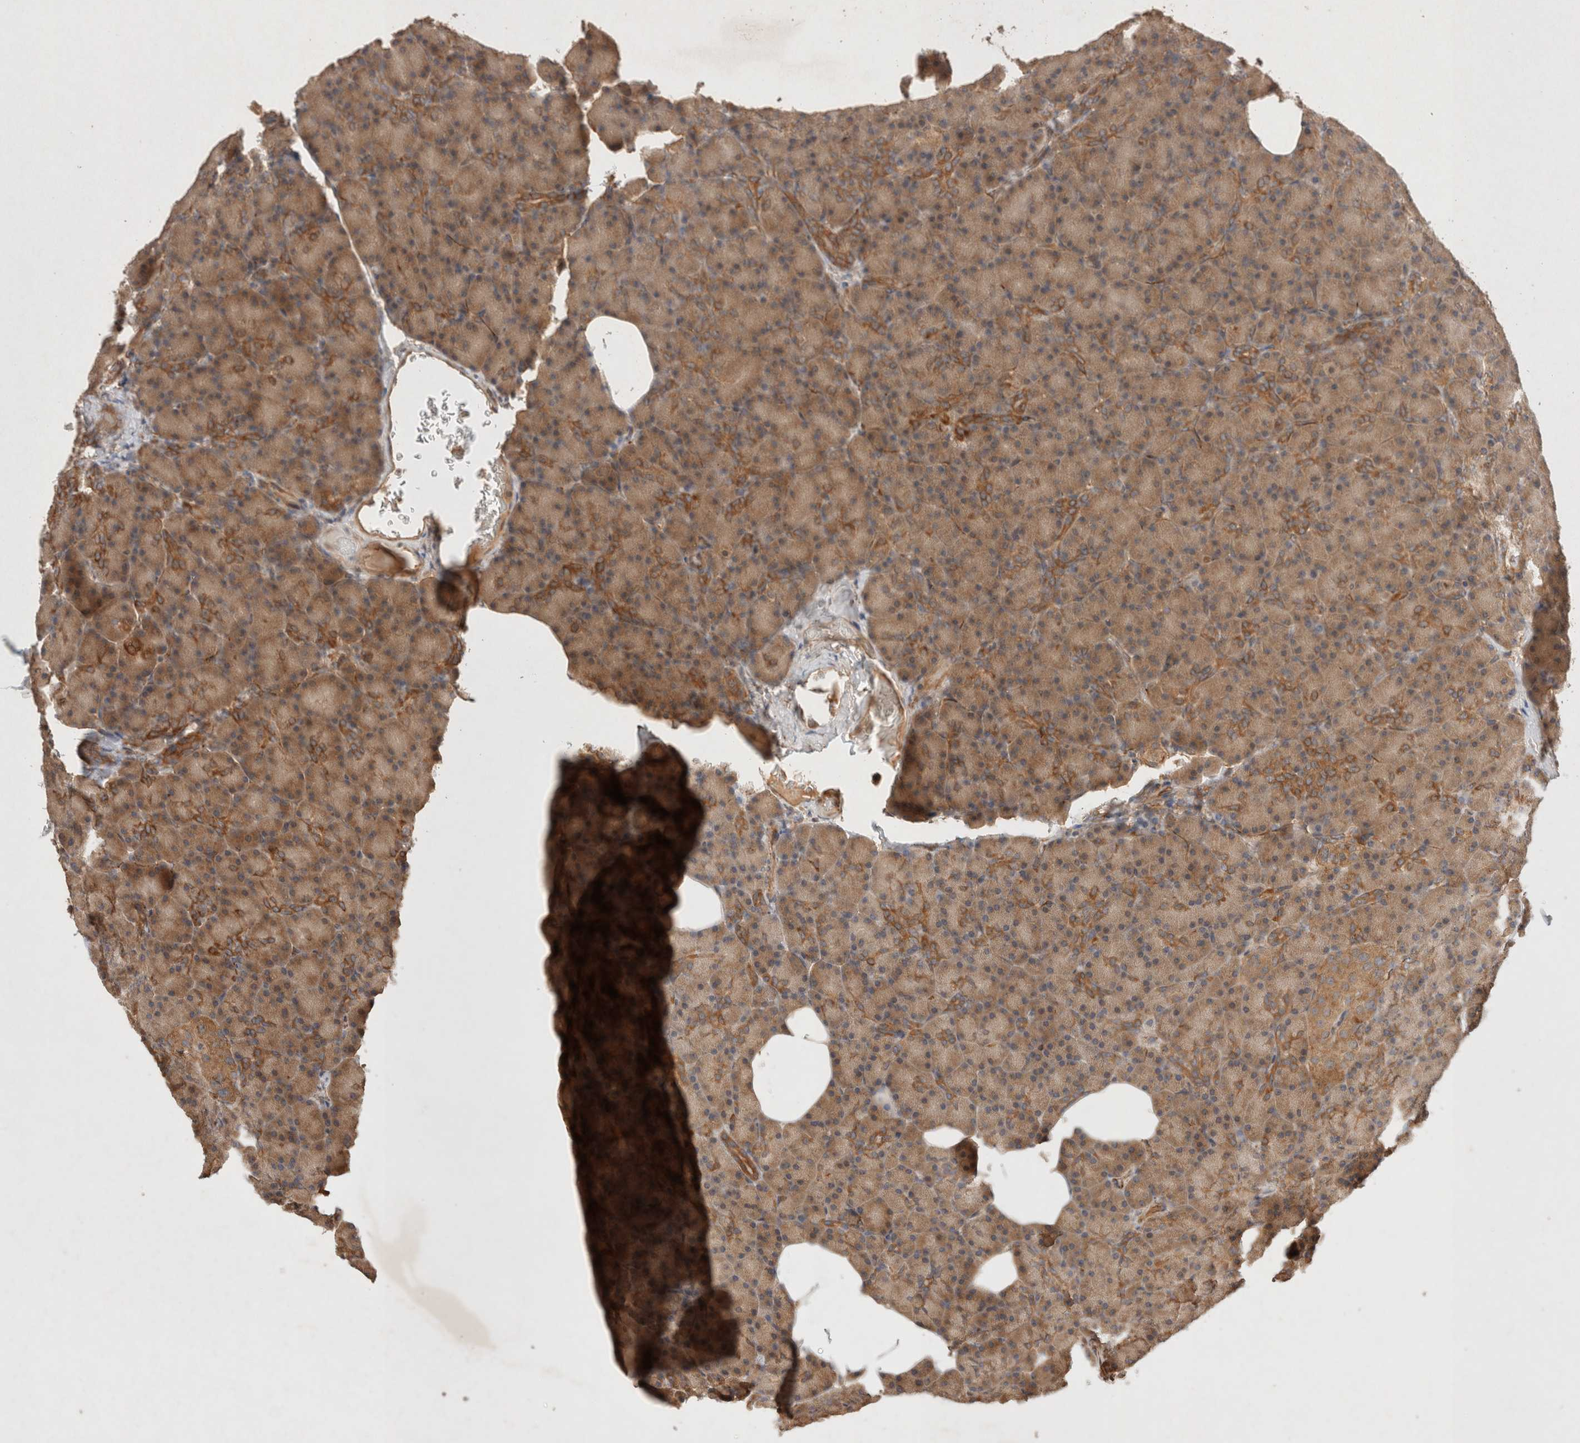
{"staining": {"intensity": "moderate", "quantity": ">75%", "location": "cytoplasmic/membranous"}, "tissue": "pancreas", "cell_type": "Exocrine glandular cells", "image_type": "normal", "snomed": [{"axis": "morphology", "description": "Normal tissue, NOS"}, {"axis": "topography", "description": "Pancreas"}], "caption": "IHC micrograph of unremarkable pancreas: human pancreas stained using immunohistochemistry shows medium levels of moderate protein expression localized specifically in the cytoplasmic/membranous of exocrine glandular cells, appearing as a cytoplasmic/membranous brown color.", "gene": "KLHL20", "patient": {"sex": "female", "age": 43}}